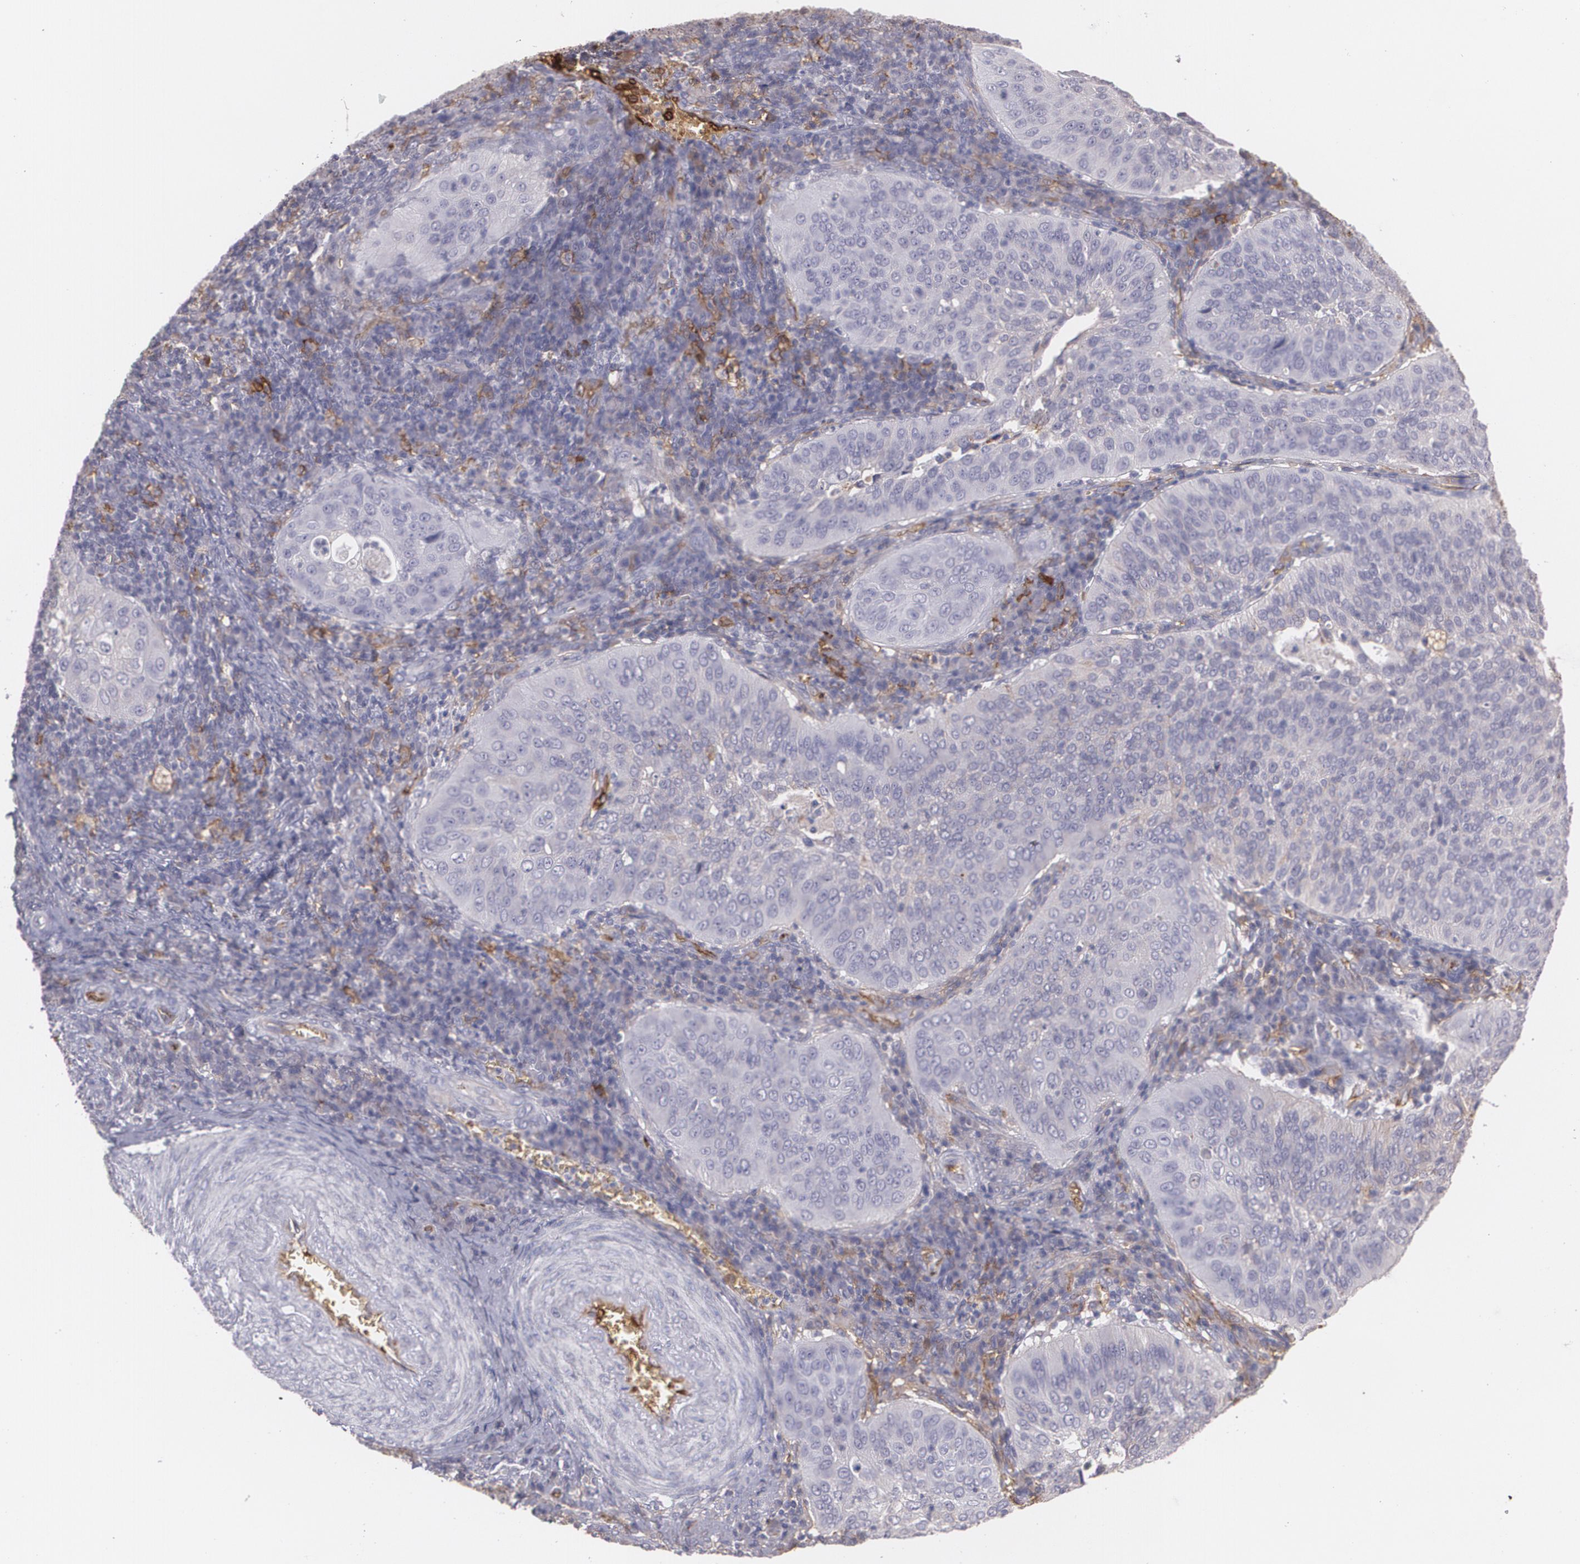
{"staining": {"intensity": "negative", "quantity": "none", "location": "none"}, "tissue": "cervical cancer", "cell_type": "Tumor cells", "image_type": "cancer", "snomed": [{"axis": "morphology", "description": "Squamous cell carcinoma, NOS"}, {"axis": "topography", "description": "Cervix"}], "caption": "There is no significant expression in tumor cells of cervical cancer.", "gene": "ACE", "patient": {"sex": "female", "age": 39}}